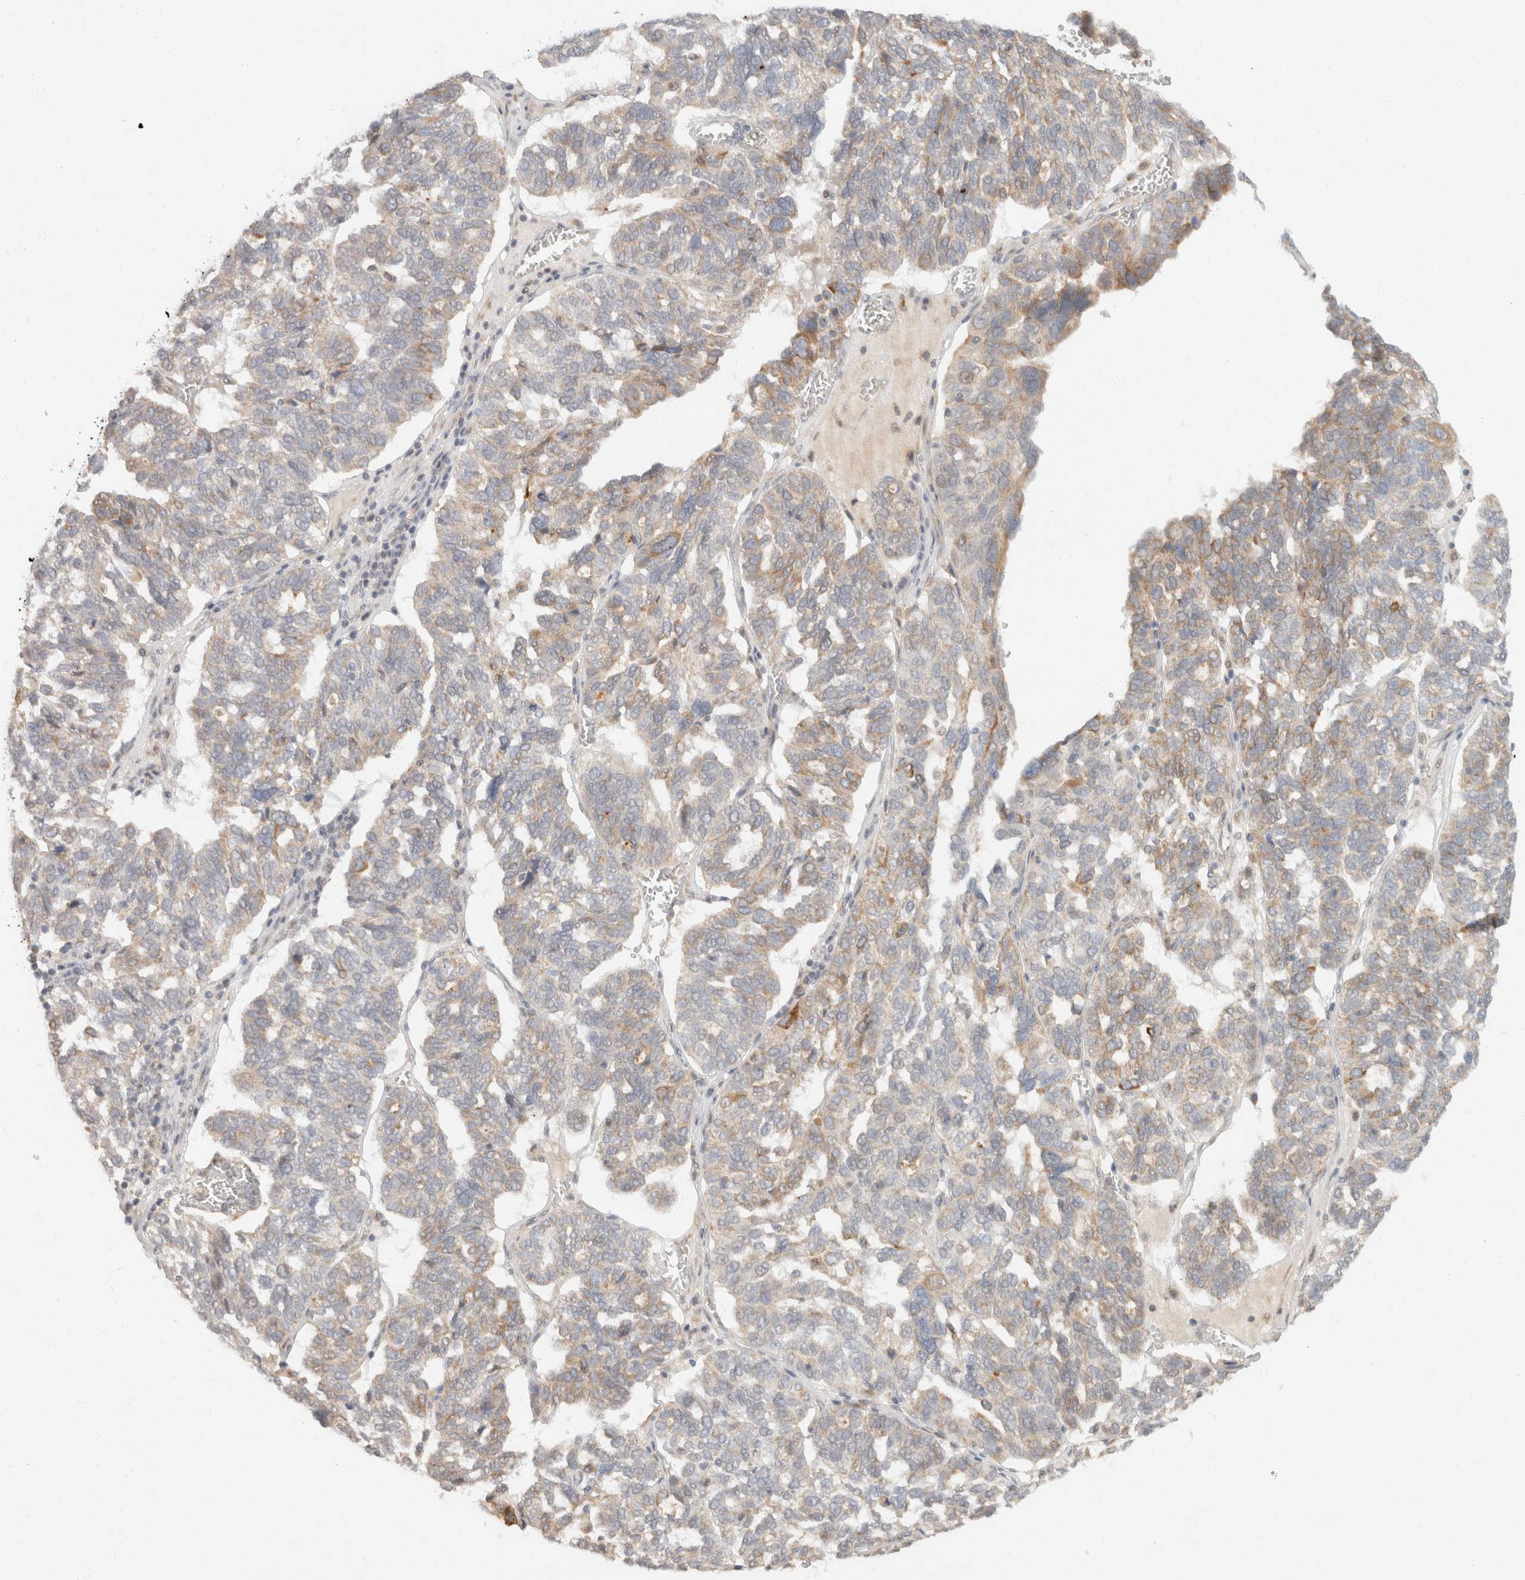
{"staining": {"intensity": "moderate", "quantity": "<25%", "location": "cytoplasmic/membranous"}, "tissue": "ovarian cancer", "cell_type": "Tumor cells", "image_type": "cancer", "snomed": [{"axis": "morphology", "description": "Cystadenocarcinoma, serous, NOS"}, {"axis": "topography", "description": "Ovary"}], "caption": "Immunohistochemistry micrograph of neoplastic tissue: human ovarian cancer stained using immunohistochemistry displays low levels of moderate protein expression localized specifically in the cytoplasmic/membranous of tumor cells, appearing as a cytoplasmic/membranous brown color.", "gene": "TACC1", "patient": {"sex": "female", "age": 59}}